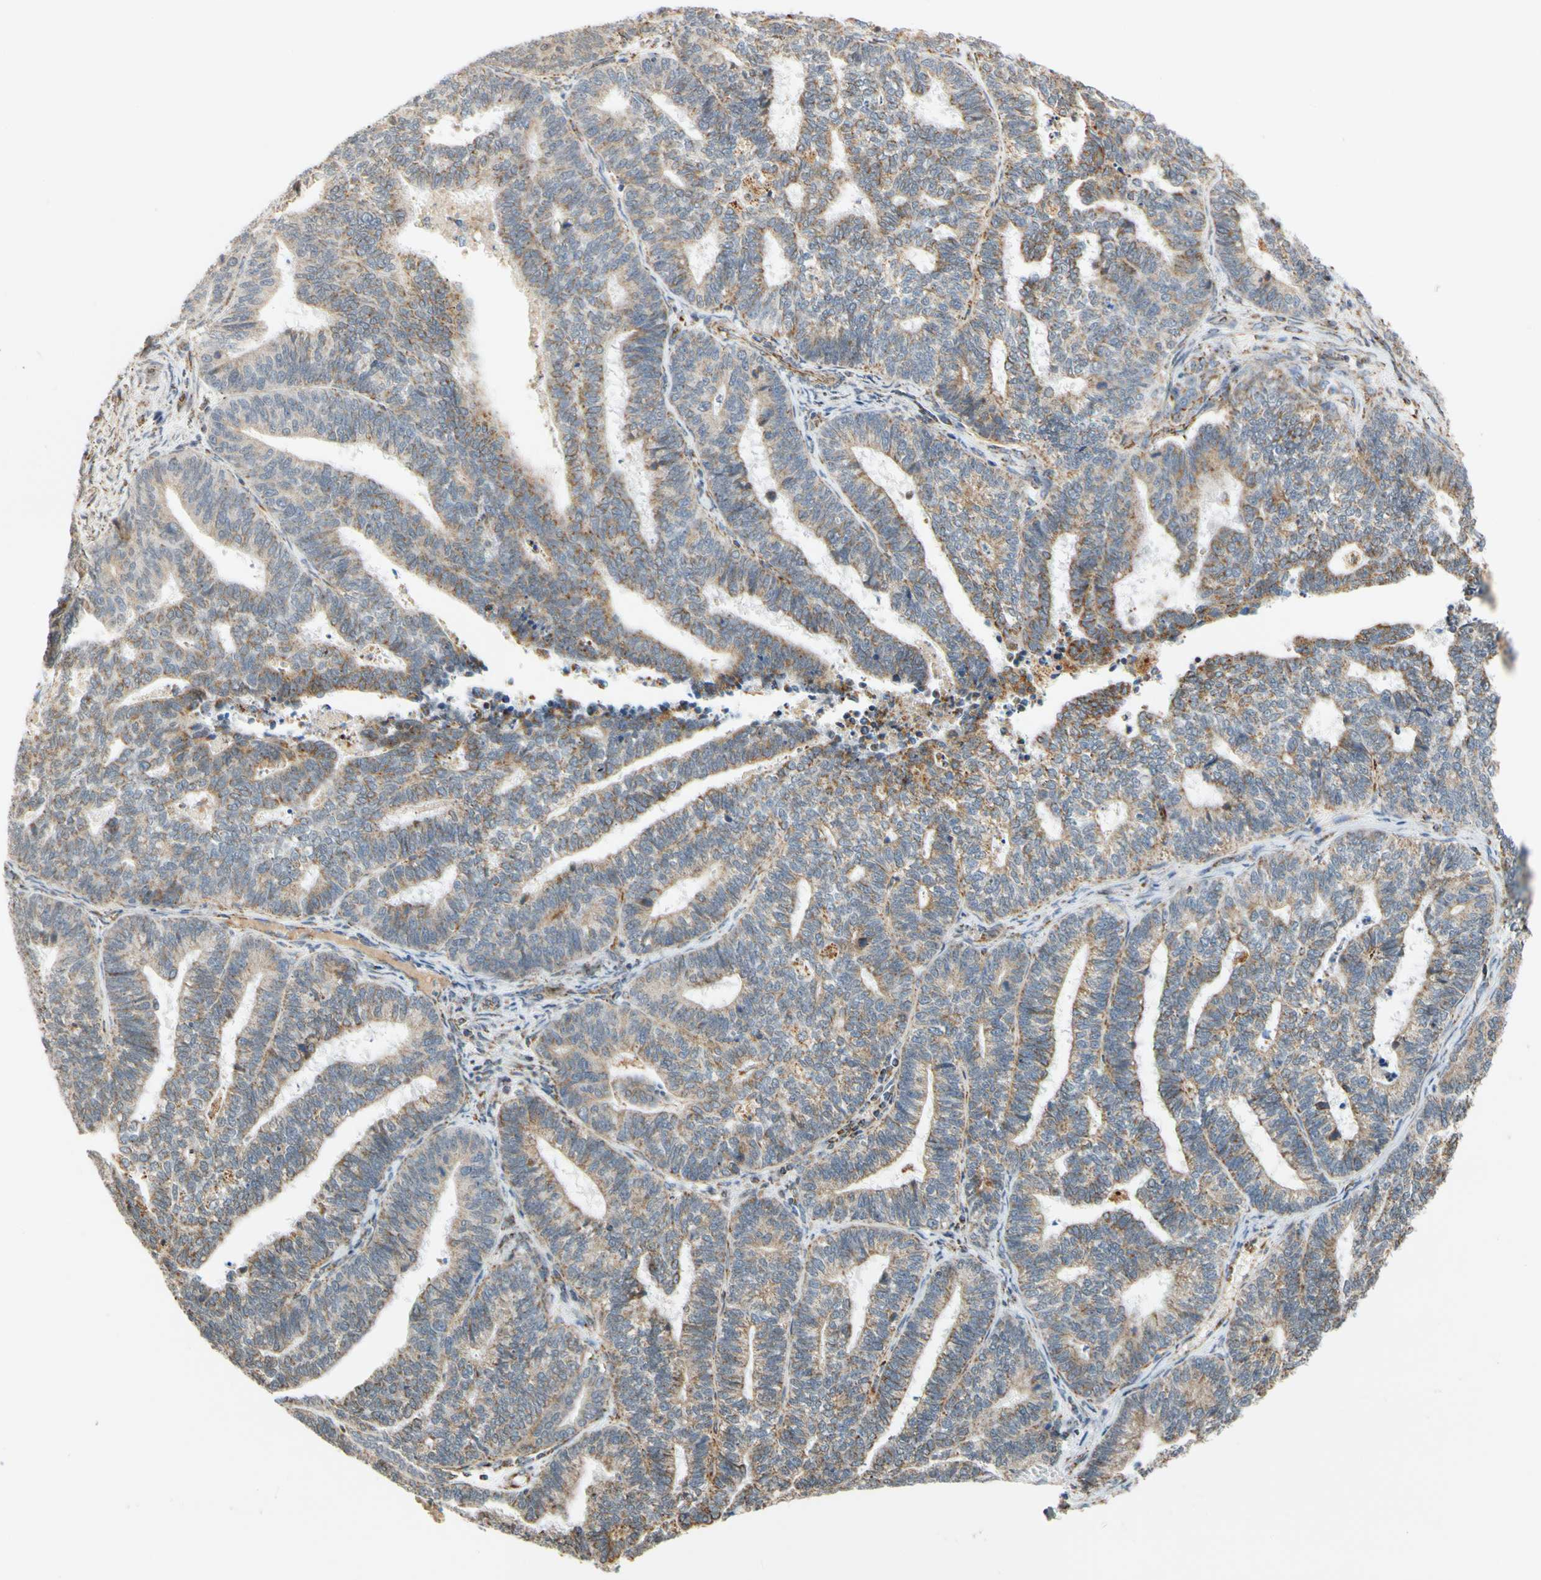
{"staining": {"intensity": "moderate", "quantity": "<25%", "location": "cytoplasmic/membranous"}, "tissue": "endometrial cancer", "cell_type": "Tumor cells", "image_type": "cancer", "snomed": [{"axis": "morphology", "description": "Adenocarcinoma, NOS"}, {"axis": "topography", "description": "Endometrium"}], "caption": "Protein staining of endometrial cancer (adenocarcinoma) tissue reveals moderate cytoplasmic/membranous expression in approximately <25% of tumor cells.", "gene": "SFXN3", "patient": {"sex": "female", "age": 70}}